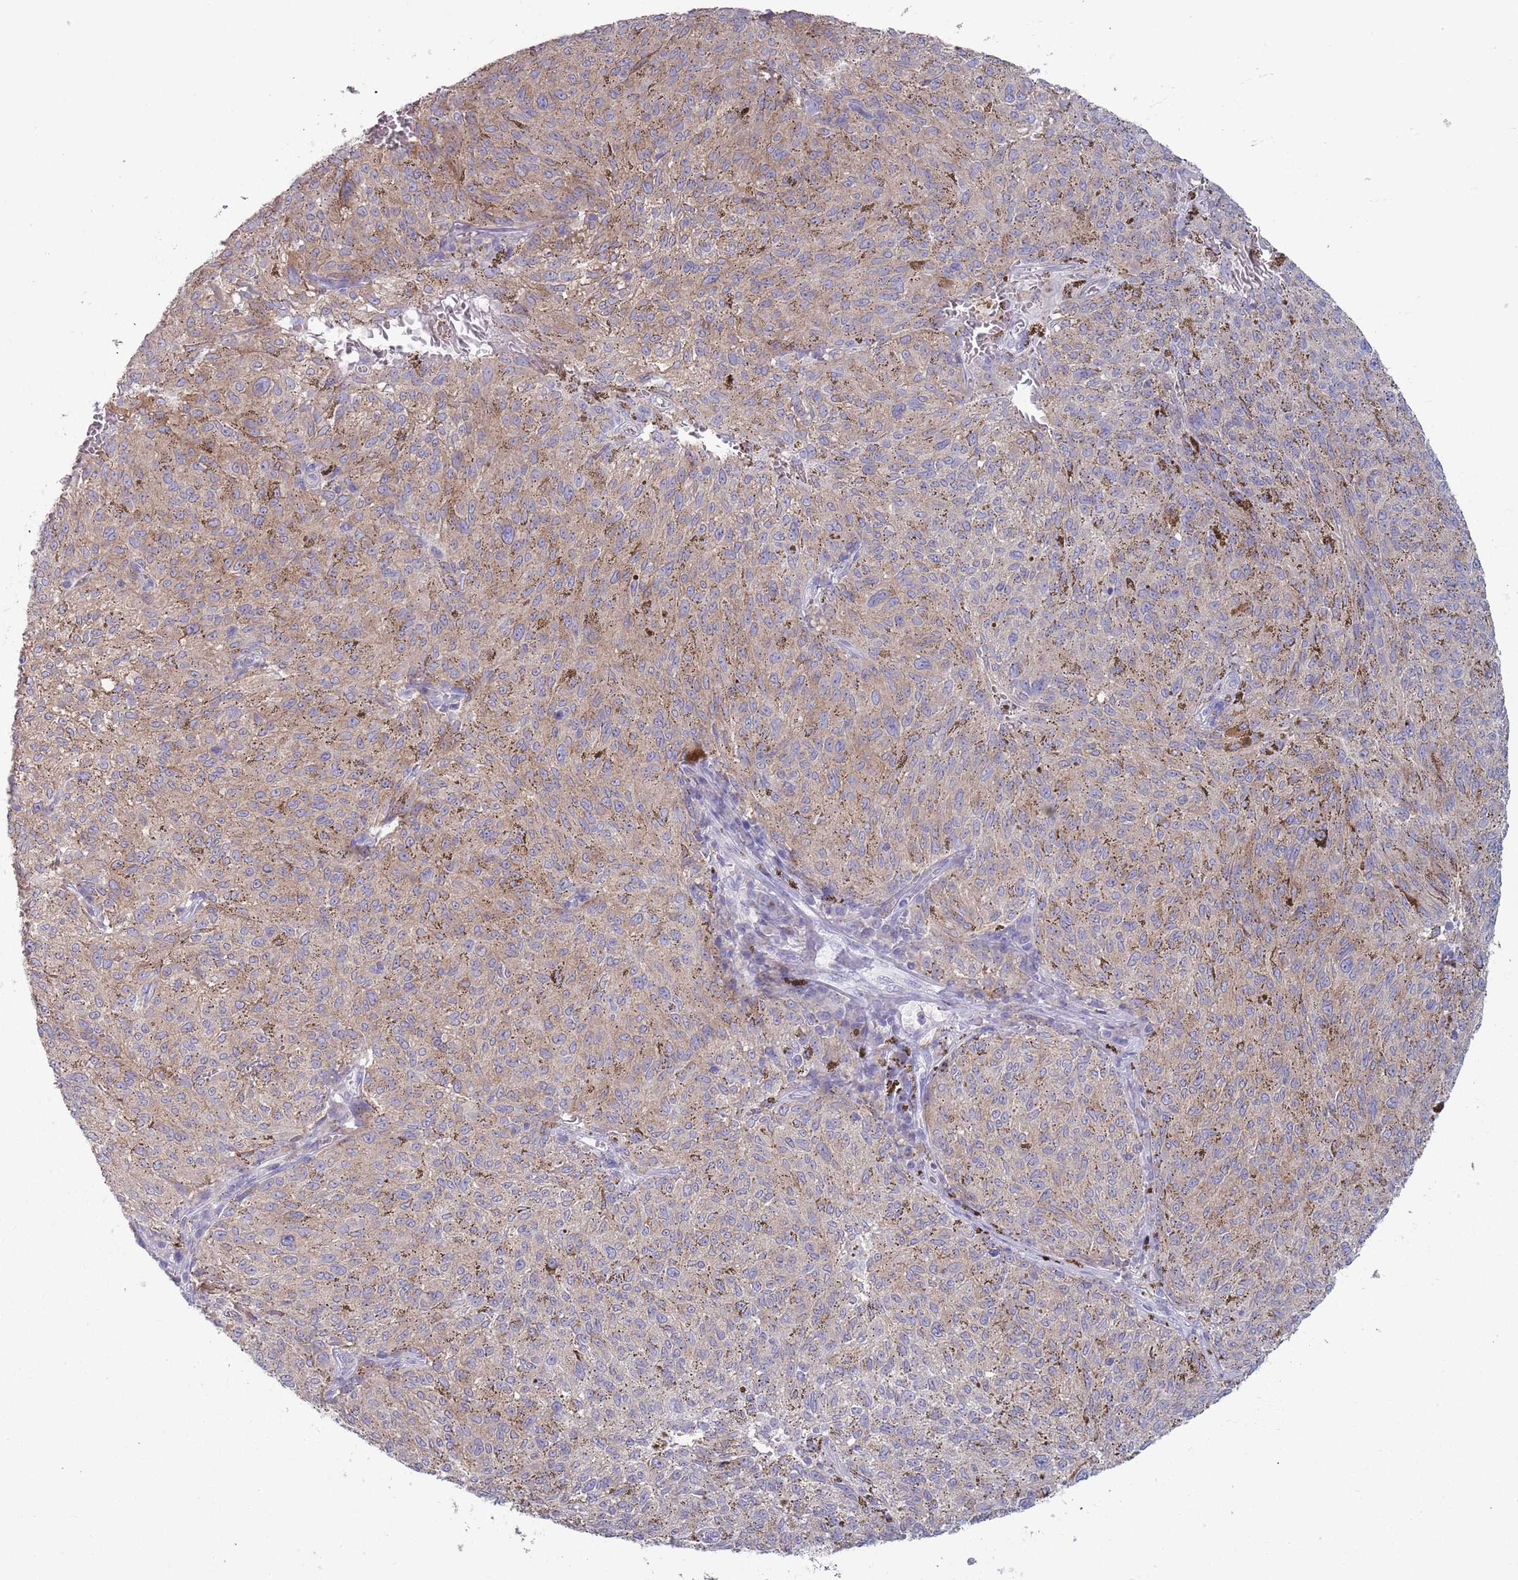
{"staining": {"intensity": "weak", "quantity": ">75%", "location": "cytoplasmic/membranous"}, "tissue": "melanoma", "cell_type": "Tumor cells", "image_type": "cancer", "snomed": [{"axis": "morphology", "description": "Malignant melanoma, NOS"}, {"axis": "topography", "description": "Skin"}], "caption": "Protein staining displays weak cytoplasmic/membranous positivity in about >75% of tumor cells in malignant melanoma. (Stains: DAB in brown, nuclei in blue, Microscopy: brightfield microscopy at high magnification).", "gene": "ACSBG1", "patient": {"sex": "female", "age": 72}}